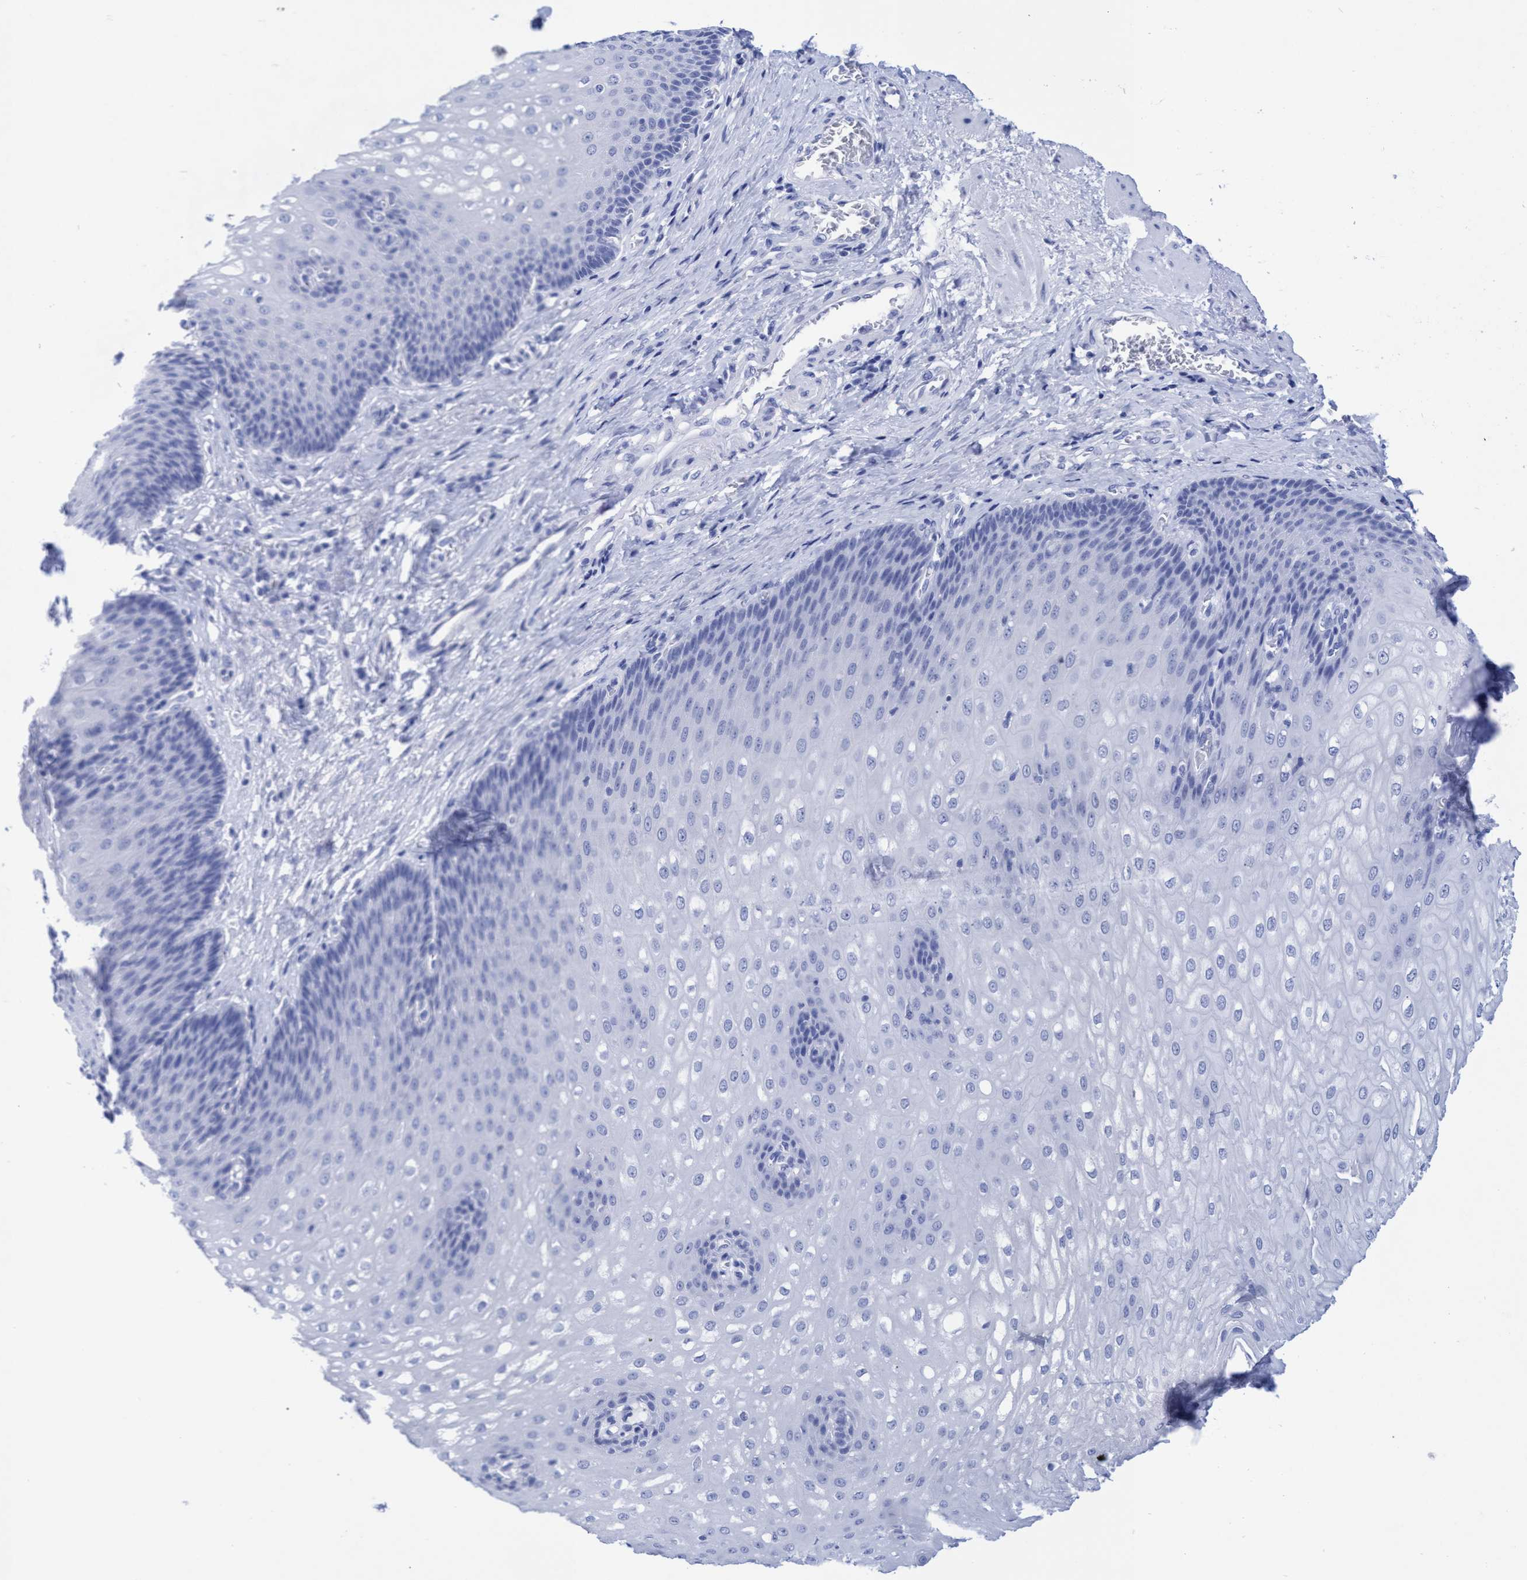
{"staining": {"intensity": "negative", "quantity": "none", "location": "none"}, "tissue": "esophagus", "cell_type": "Squamous epithelial cells", "image_type": "normal", "snomed": [{"axis": "morphology", "description": "Normal tissue, NOS"}, {"axis": "topography", "description": "Esophagus"}], "caption": "This micrograph is of normal esophagus stained with immunohistochemistry (IHC) to label a protein in brown with the nuclei are counter-stained blue. There is no positivity in squamous epithelial cells. (IHC, brightfield microscopy, high magnification).", "gene": "INSL6", "patient": {"sex": "male", "age": 48}}